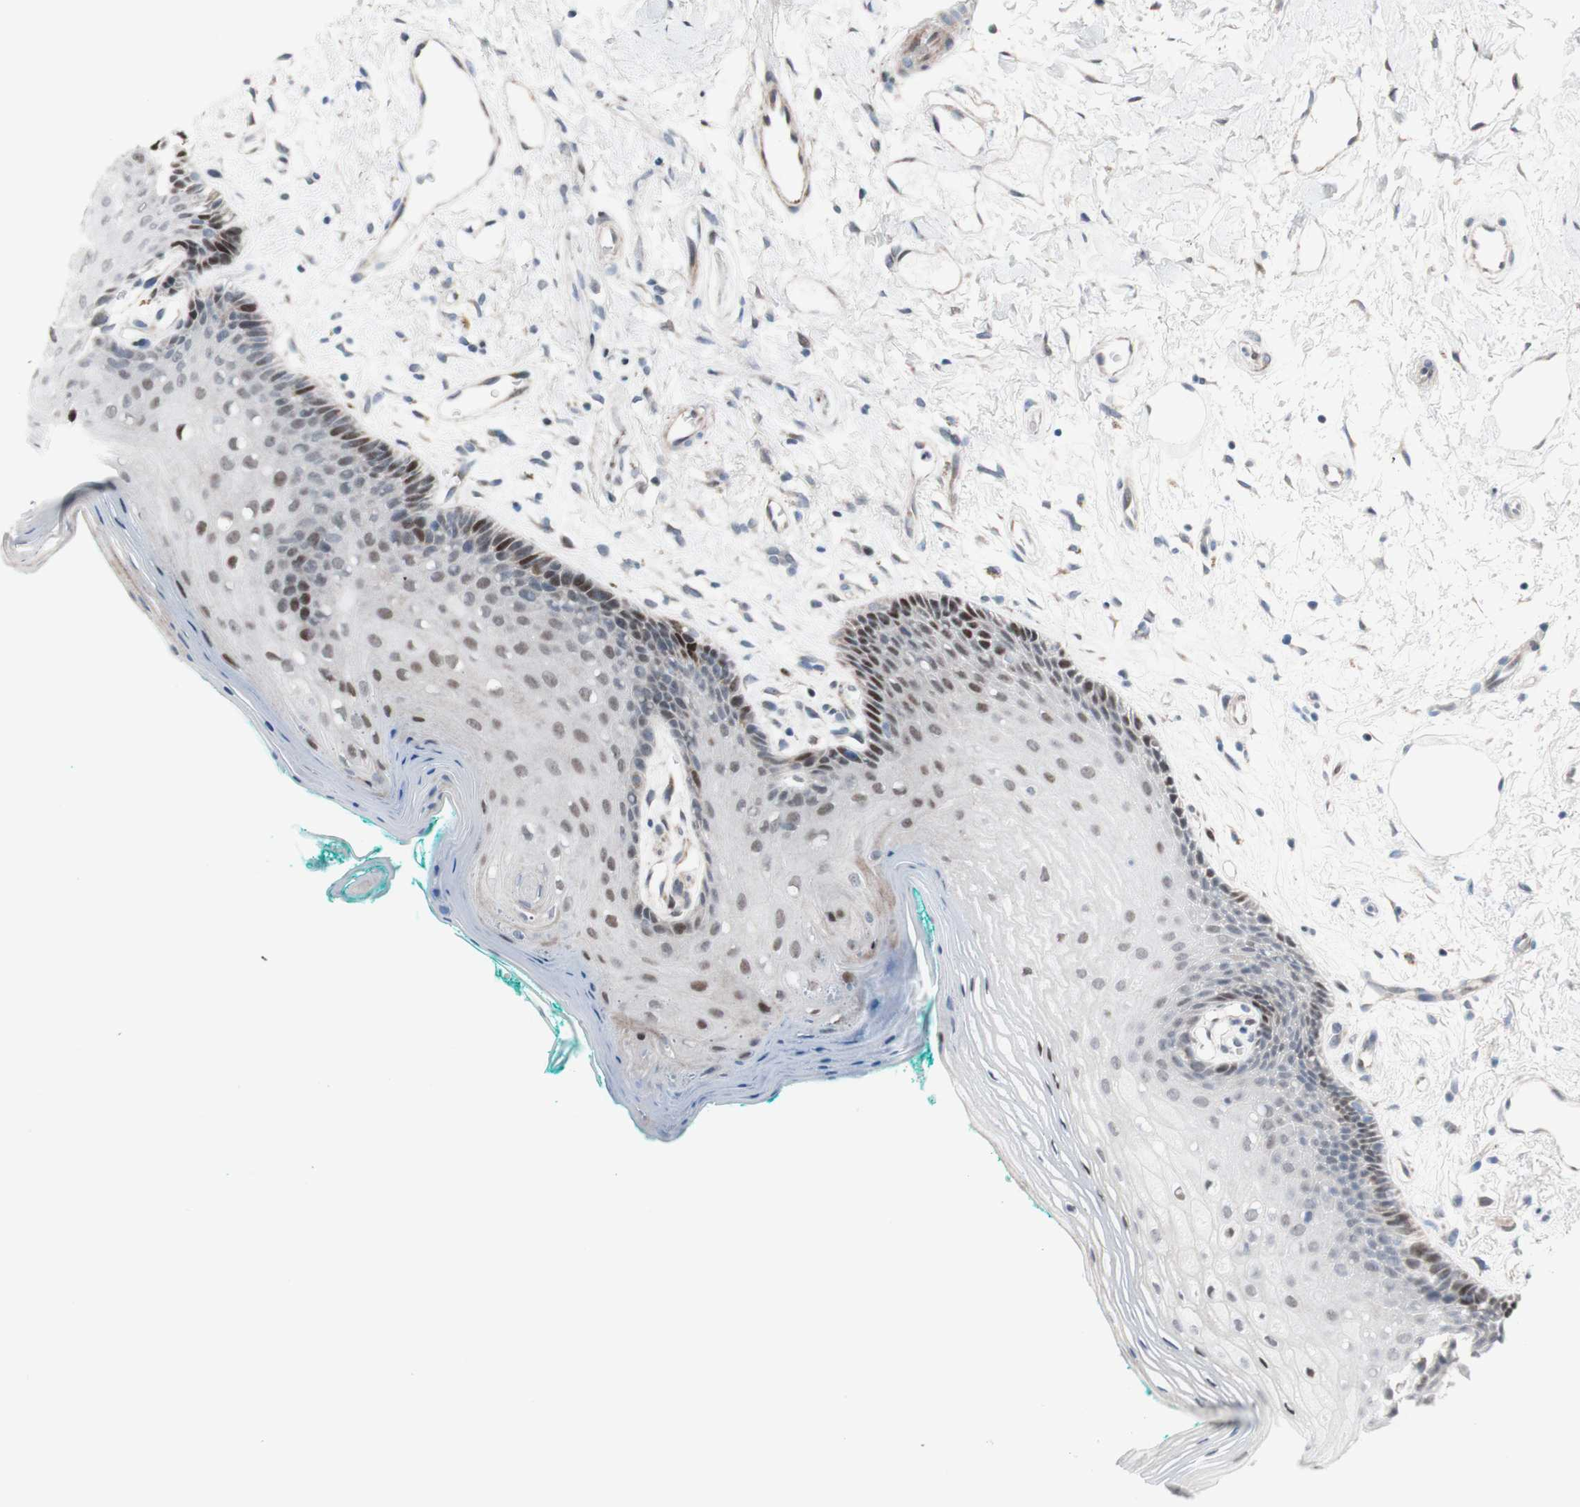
{"staining": {"intensity": "moderate", "quantity": "<25%", "location": "nuclear"}, "tissue": "oral mucosa", "cell_type": "Squamous epithelial cells", "image_type": "normal", "snomed": [{"axis": "morphology", "description": "Normal tissue, NOS"}, {"axis": "topography", "description": "Skeletal muscle"}, {"axis": "topography", "description": "Oral tissue"}, {"axis": "topography", "description": "Peripheral nerve tissue"}], "caption": "A photomicrograph showing moderate nuclear staining in about <25% of squamous epithelial cells in normal oral mucosa, as visualized by brown immunohistochemical staining.", "gene": "PHTF2", "patient": {"sex": "female", "age": 84}}